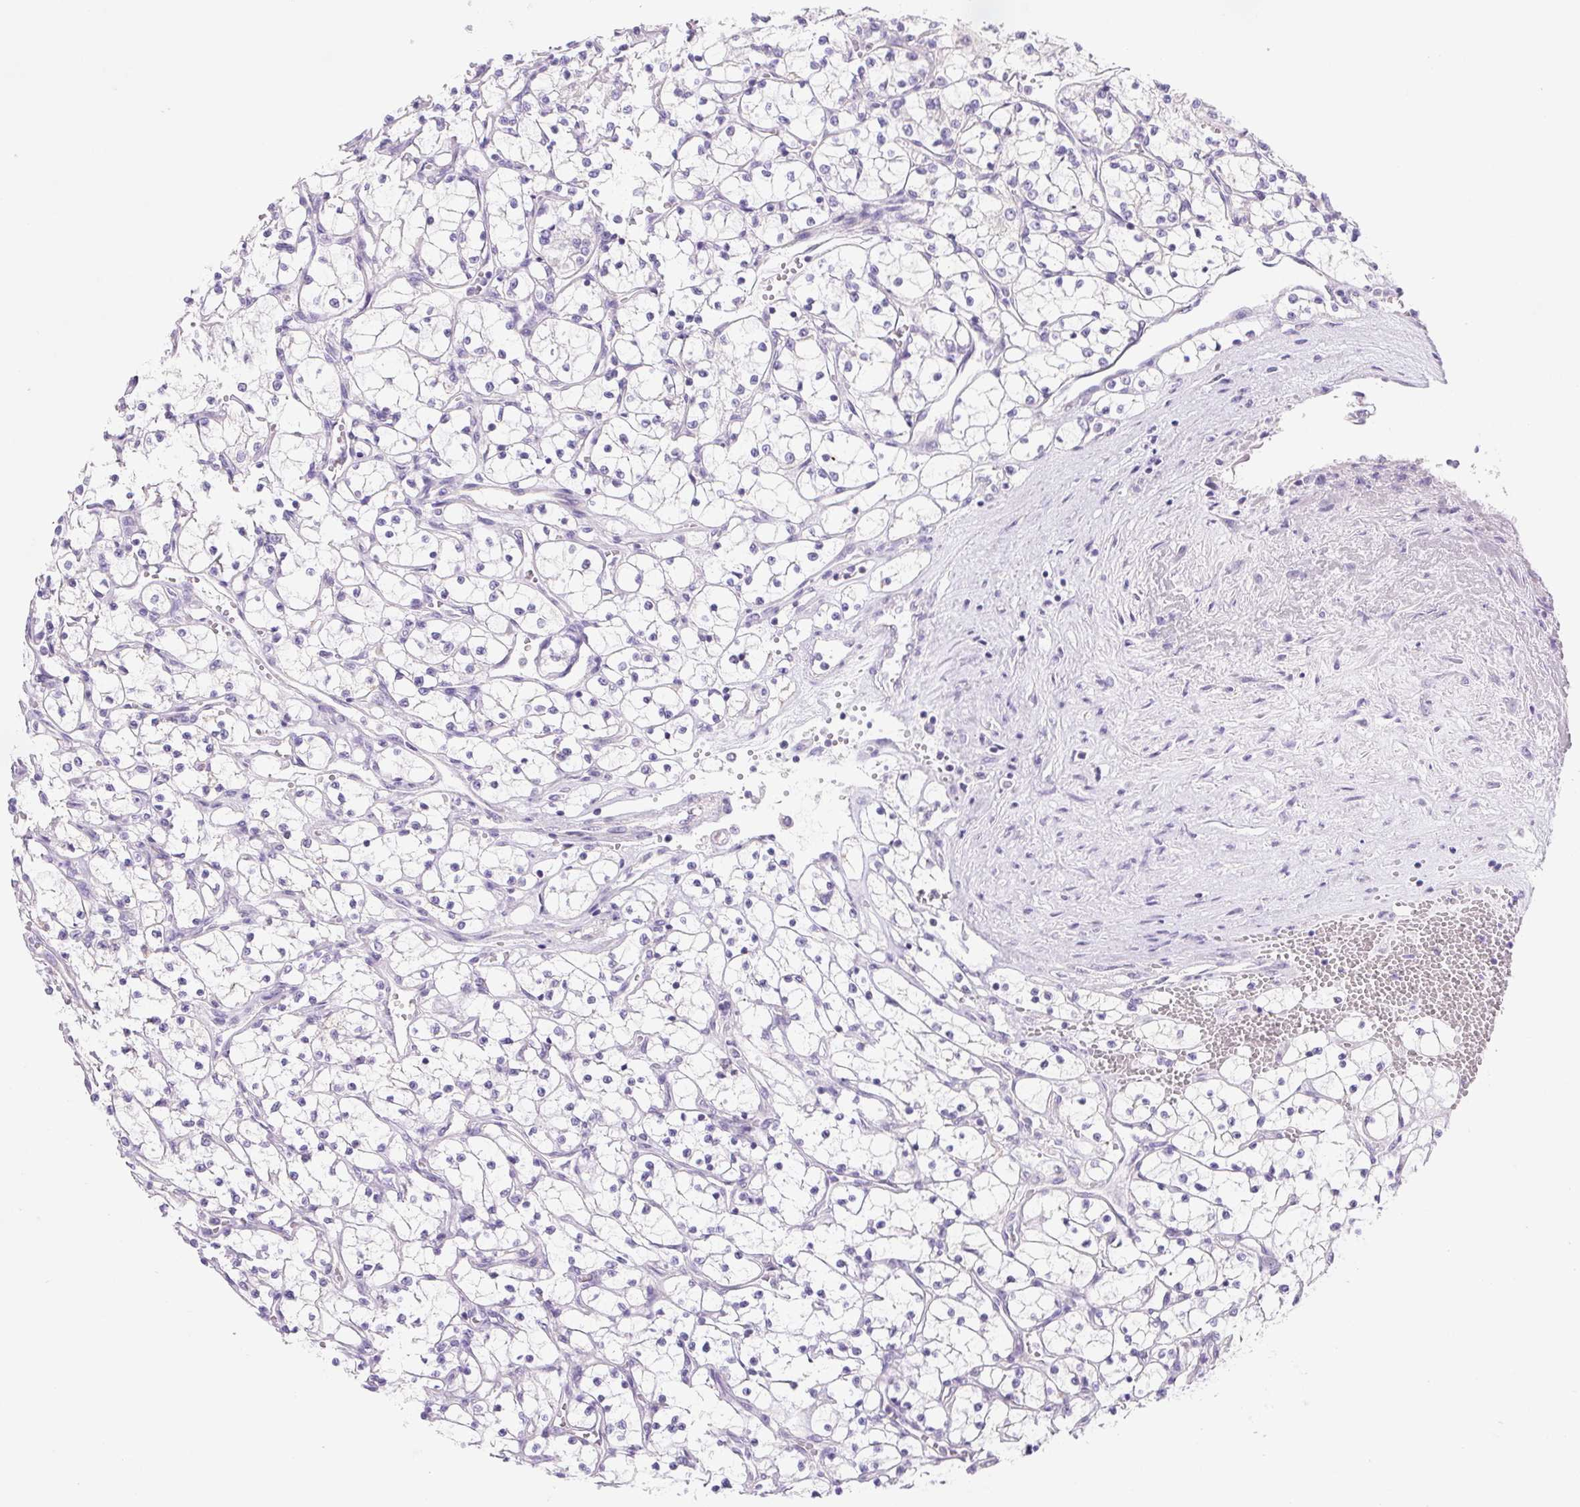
{"staining": {"intensity": "negative", "quantity": "none", "location": "none"}, "tissue": "renal cancer", "cell_type": "Tumor cells", "image_type": "cancer", "snomed": [{"axis": "morphology", "description": "Adenocarcinoma, NOS"}, {"axis": "topography", "description": "Kidney"}], "caption": "Tumor cells are negative for protein expression in human renal cancer (adenocarcinoma).", "gene": "DPPA5", "patient": {"sex": "female", "age": 69}}